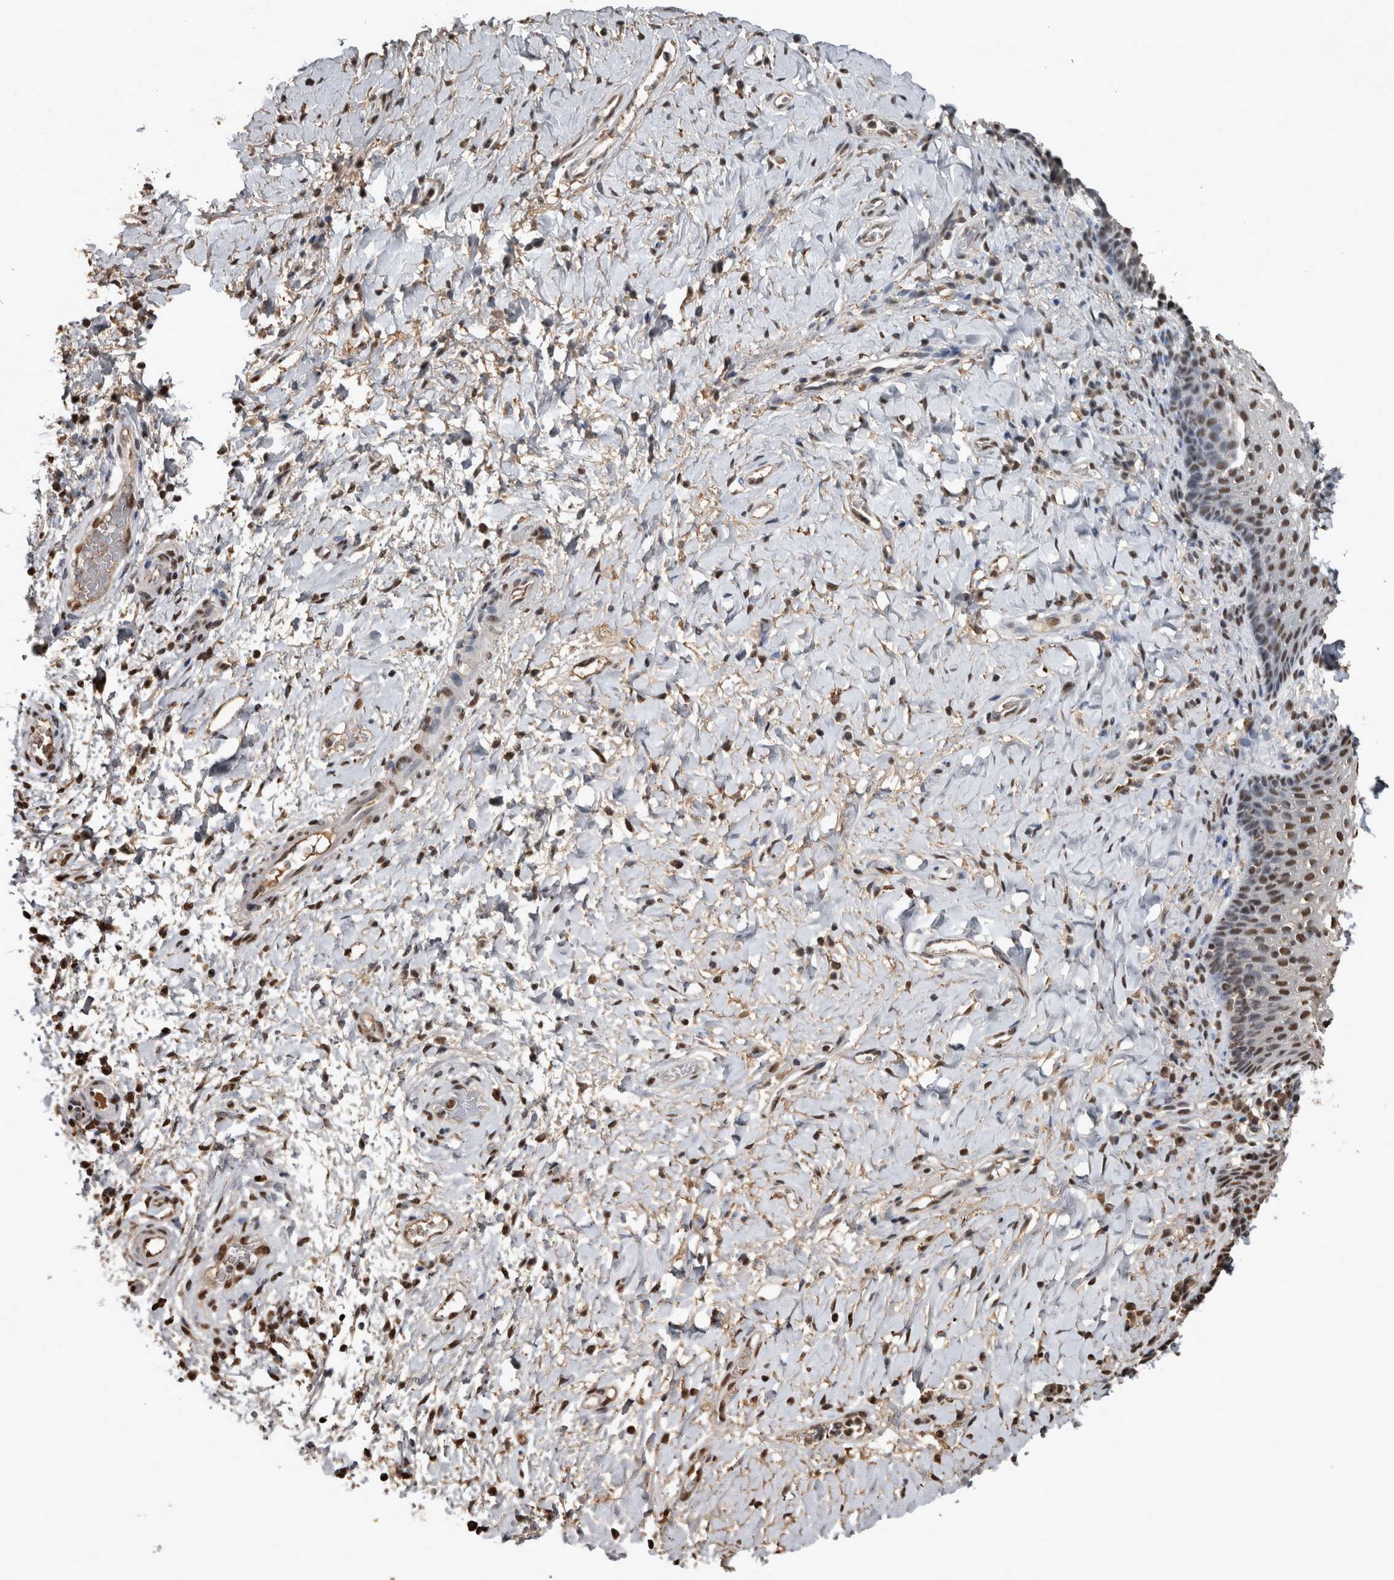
{"staining": {"intensity": "strong", "quantity": ">75%", "location": "nuclear"}, "tissue": "vagina", "cell_type": "Squamous epithelial cells", "image_type": "normal", "snomed": [{"axis": "morphology", "description": "Normal tissue, NOS"}, {"axis": "topography", "description": "Vagina"}], "caption": "Immunohistochemical staining of unremarkable human vagina reveals high levels of strong nuclear expression in approximately >75% of squamous epithelial cells. Nuclei are stained in blue.", "gene": "TGS1", "patient": {"sex": "female", "age": 60}}